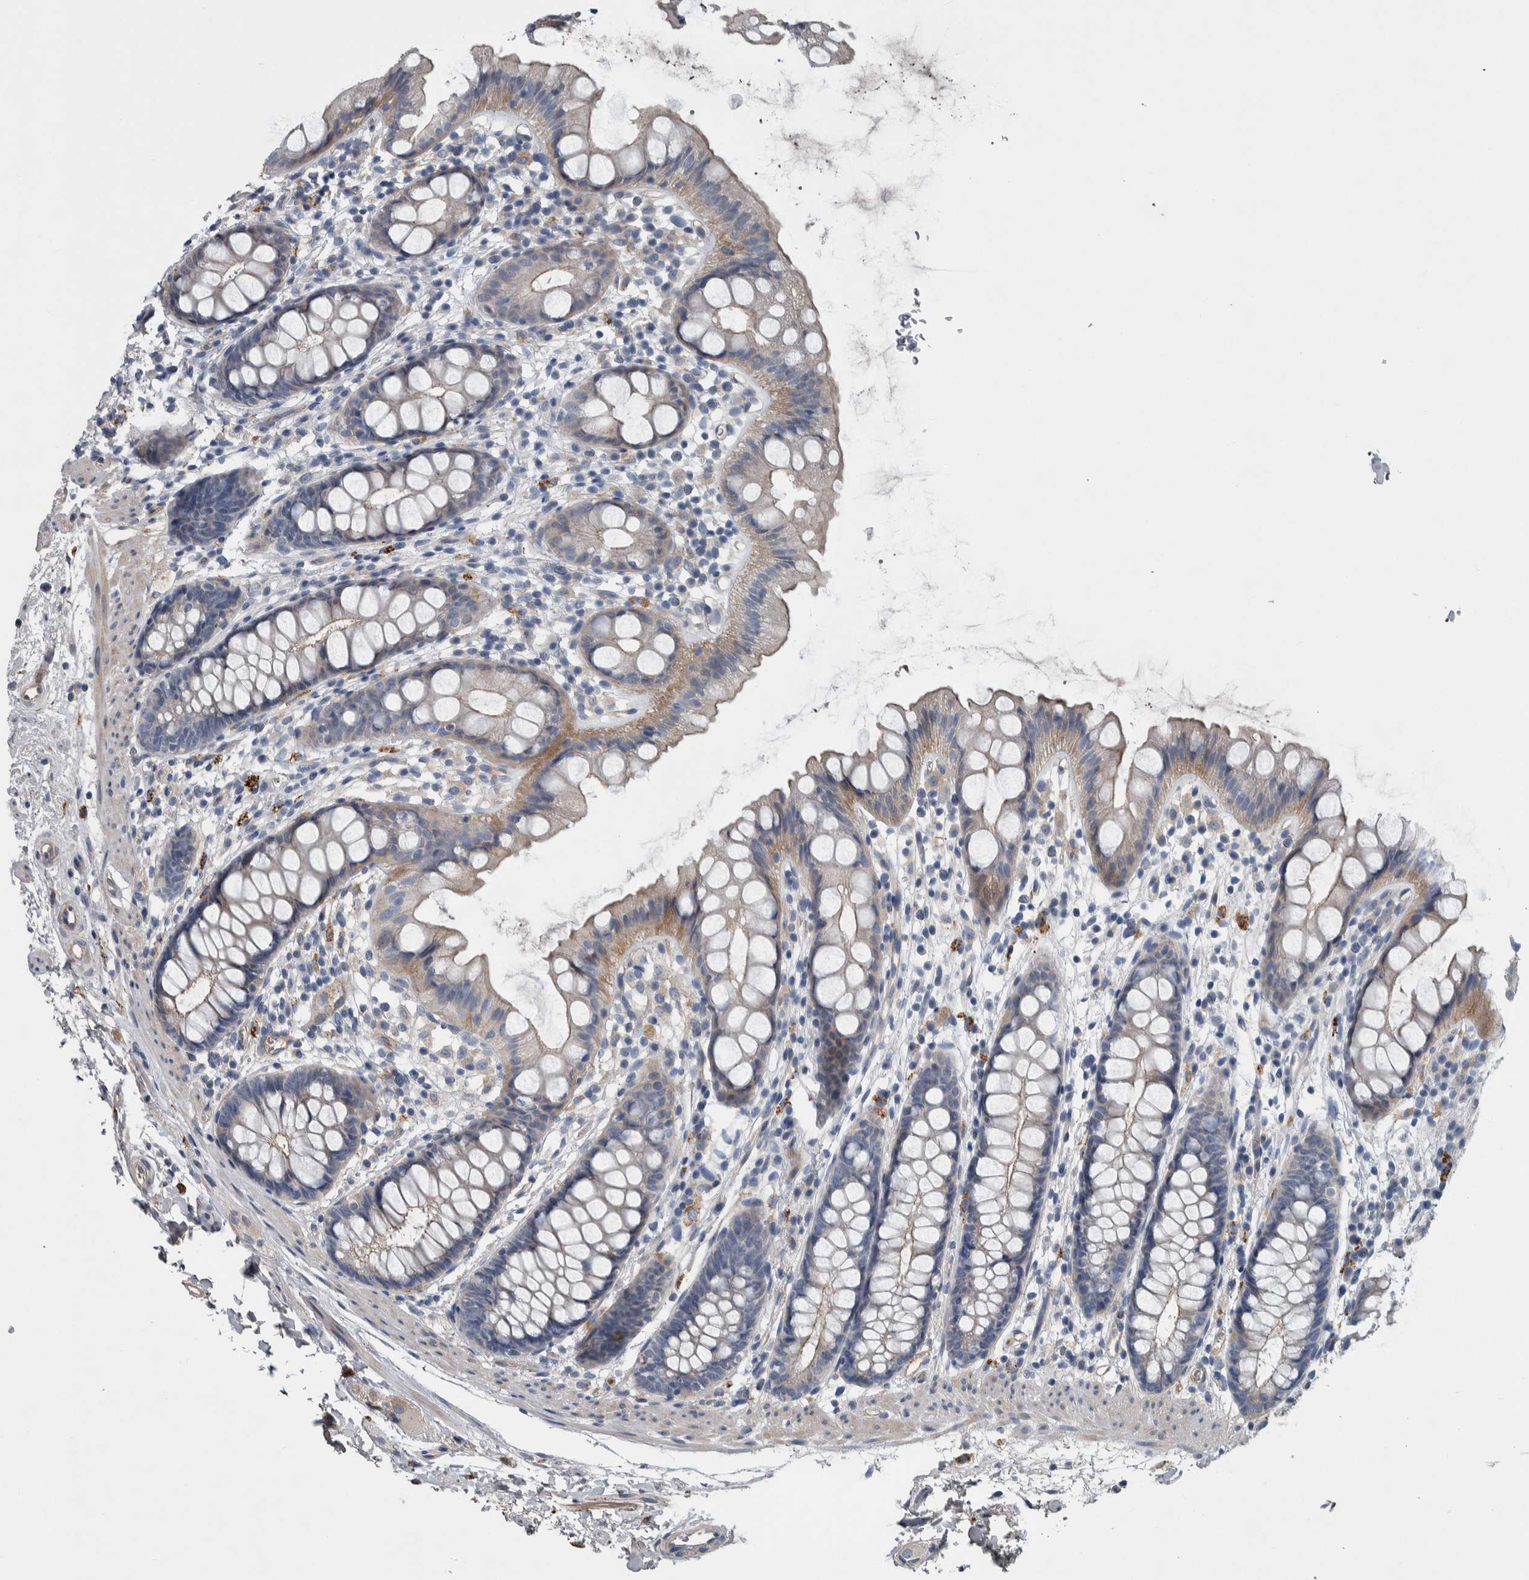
{"staining": {"intensity": "moderate", "quantity": "25%-75%", "location": "cytoplasmic/membranous"}, "tissue": "rectum", "cell_type": "Glandular cells", "image_type": "normal", "snomed": [{"axis": "morphology", "description": "Normal tissue, NOS"}, {"axis": "topography", "description": "Rectum"}], "caption": "Immunohistochemical staining of normal rectum reveals 25%-75% levels of moderate cytoplasmic/membranous protein expression in about 25%-75% of glandular cells.", "gene": "SERPINC1", "patient": {"sex": "female", "age": 65}}